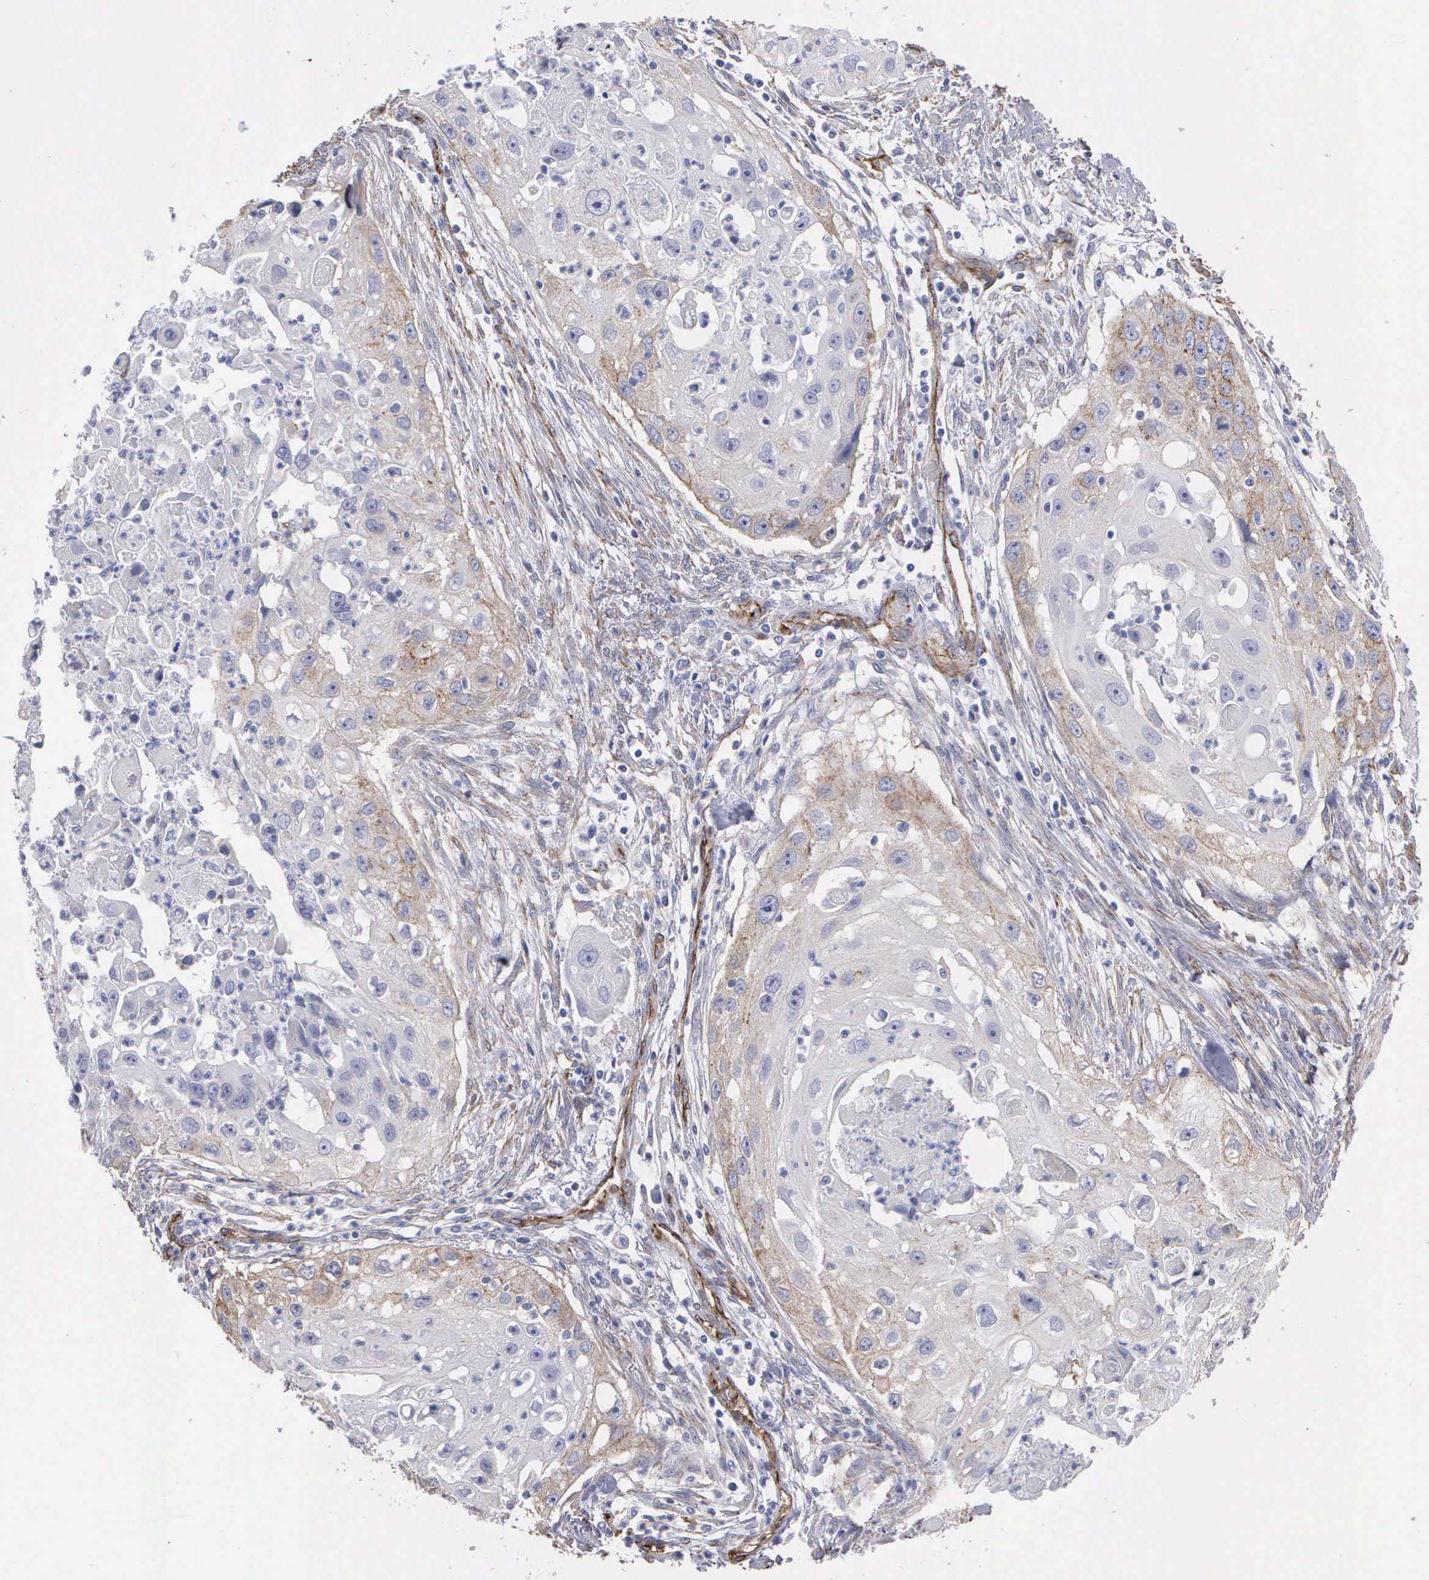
{"staining": {"intensity": "weak", "quantity": "<25%", "location": "cytoplasmic/membranous"}, "tissue": "head and neck cancer", "cell_type": "Tumor cells", "image_type": "cancer", "snomed": [{"axis": "morphology", "description": "Squamous cell carcinoma, NOS"}, {"axis": "topography", "description": "Head-Neck"}], "caption": "The image reveals no significant staining in tumor cells of squamous cell carcinoma (head and neck).", "gene": "MAGEB10", "patient": {"sex": "male", "age": 64}}